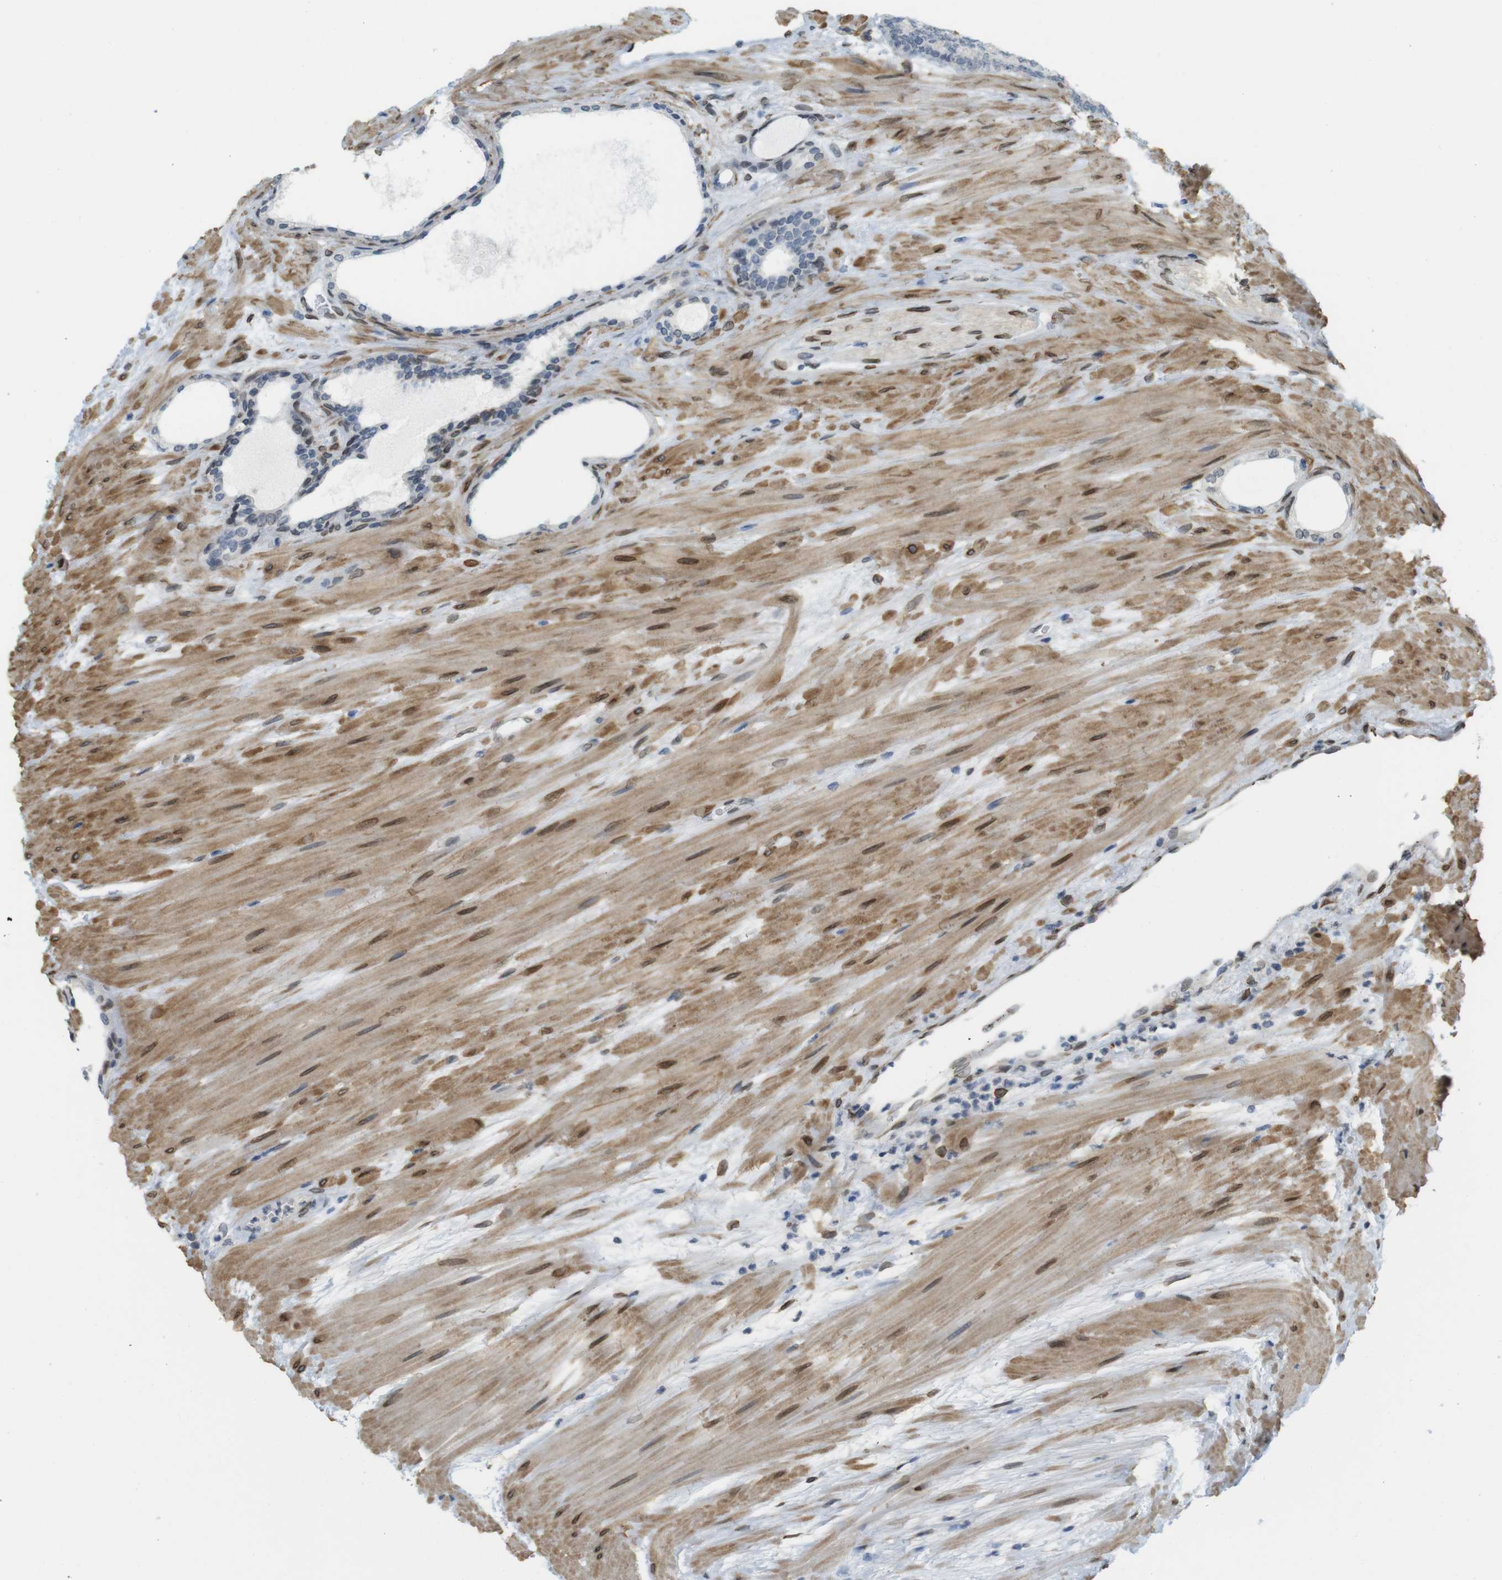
{"staining": {"intensity": "negative", "quantity": "none", "location": "none"}, "tissue": "prostate cancer", "cell_type": "Tumor cells", "image_type": "cancer", "snomed": [{"axis": "morphology", "description": "Adenocarcinoma, High grade"}, {"axis": "topography", "description": "Prostate"}], "caption": "DAB immunohistochemical staining of prostate cancer (high-grade adenocarcinoma) shows no significant expression in tumor cells. (DAB (3,3'-diaminobenzidine) IHC, high magnification).", "gene": "ARL6IP6", "patient": {"sex": "male", "age": 61}}